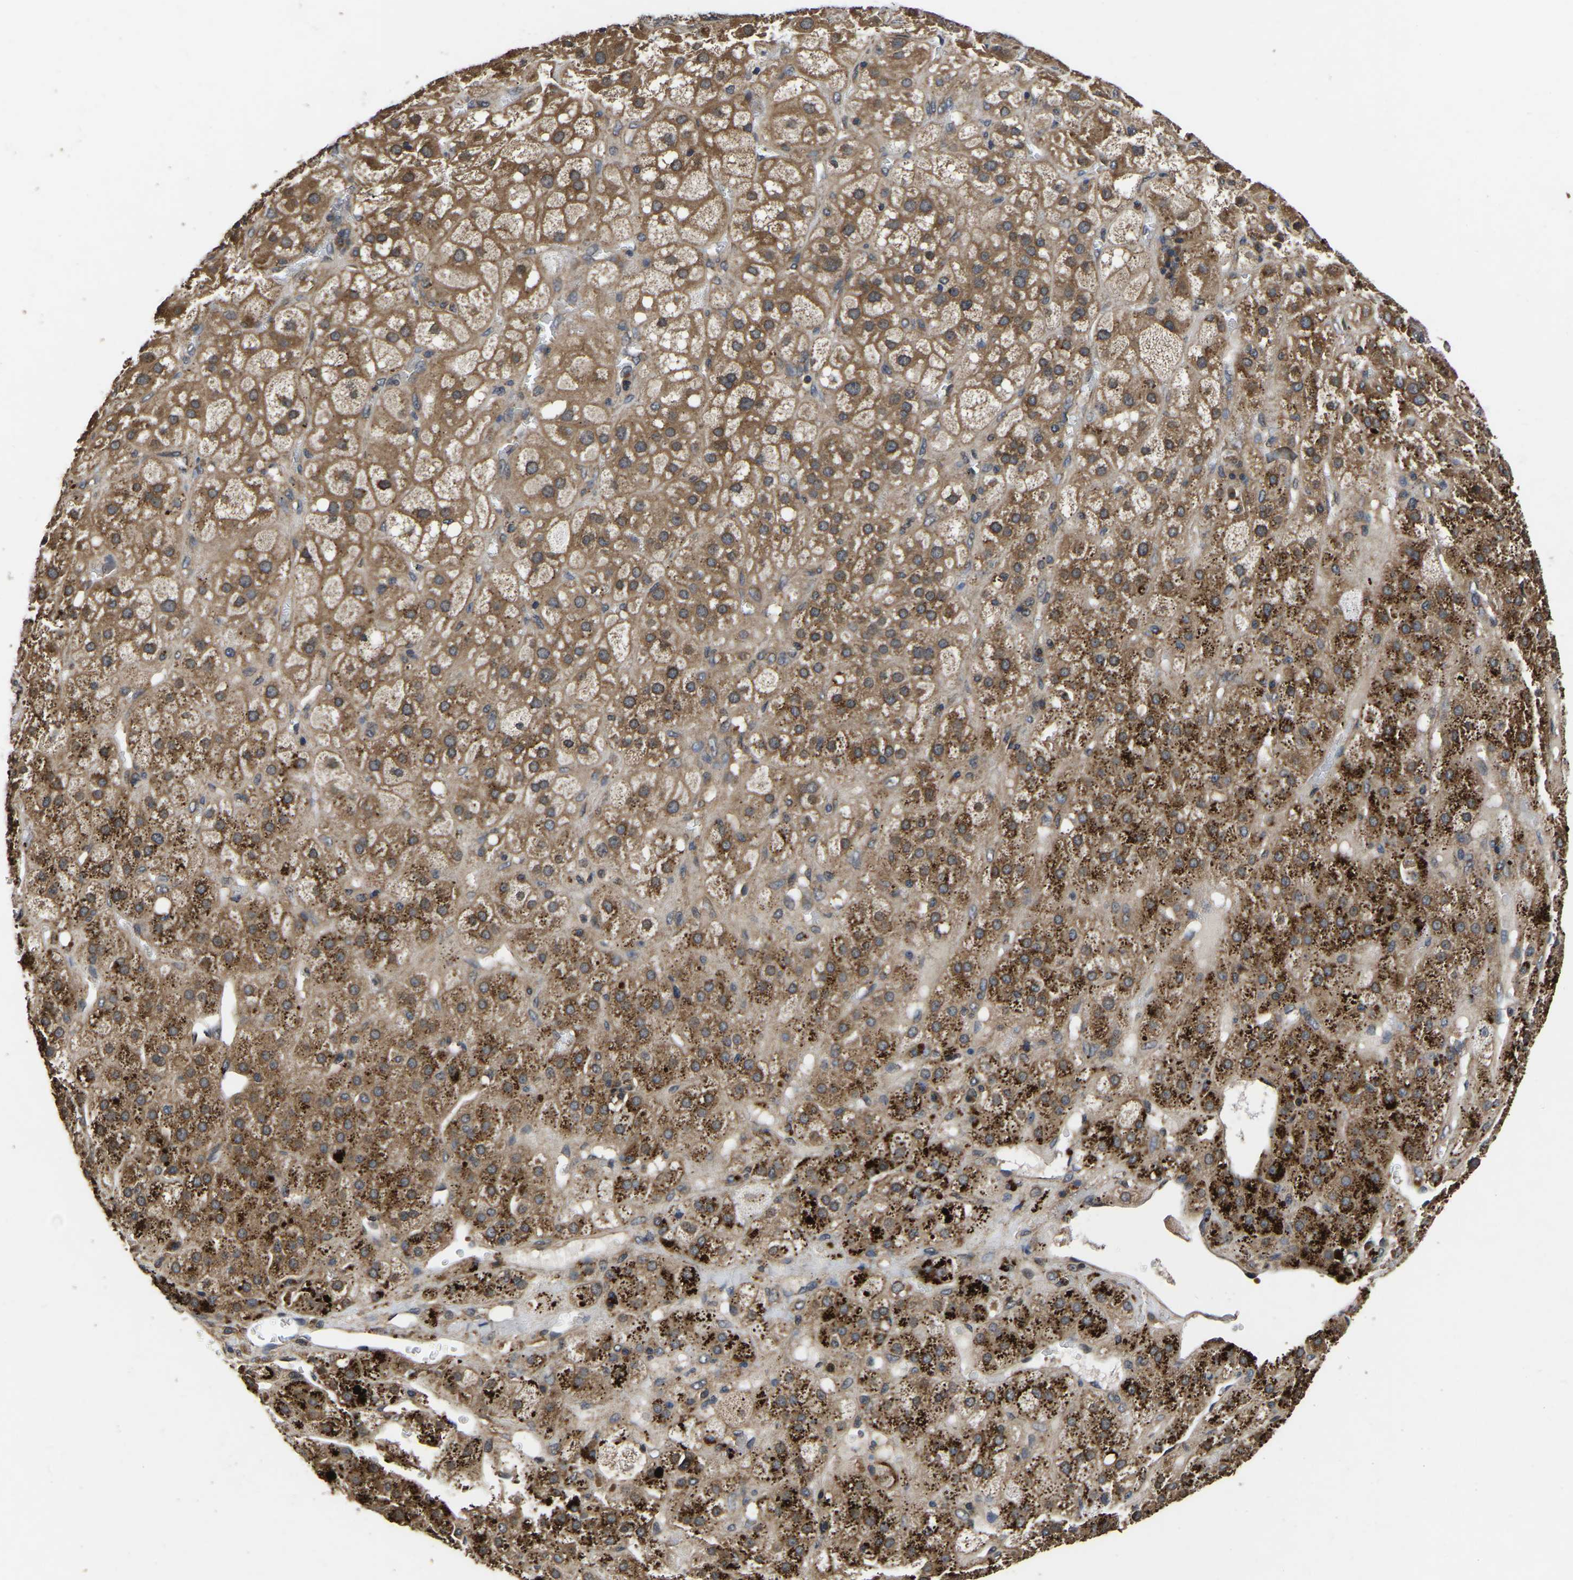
{"staining": {"intensity": "strong", "quantity": "25%-75%", "location": "cytoplasmic/membranous"}, "tissue": "adrenal gland", "cell_type": "Glandular cells", "image_type": "normal", "snomed": [{"axis": "morphology", "description": "Normal tissue, NOS"}, {"axis": "topography", "description": "Adrenal gland"}], "caption": "Glandular cells display strong cytoplasmic/membranous positivity in approximately 25%-75% of cells in benign adrenal gland.", "gene": "CRYZL1", "patient": {"sex": "female", "age": 47}}